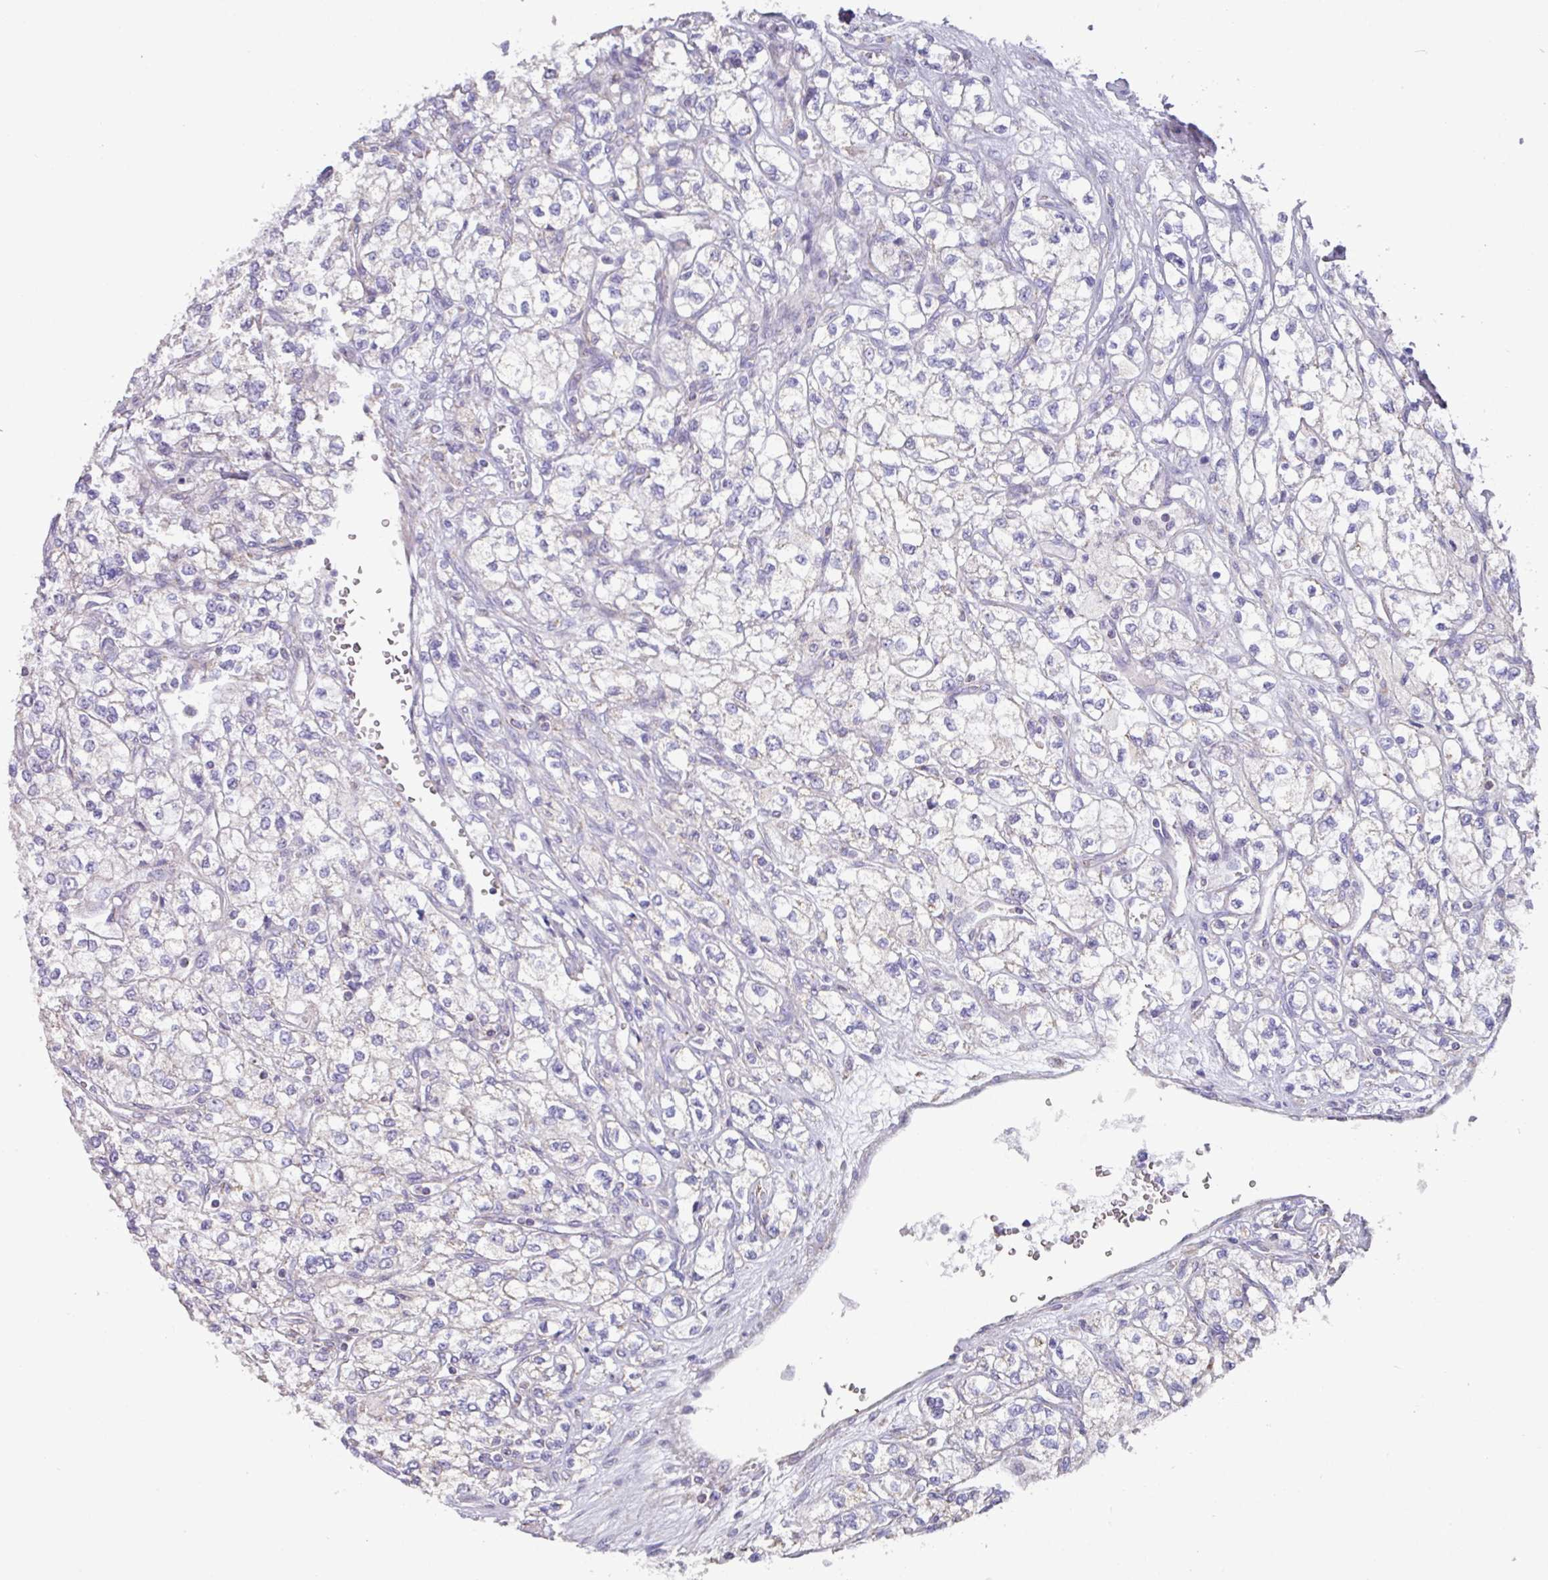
{"staining": {"intensity": "negative", "quantity": "none", "location": "none"}, "tissue": "renal cancer", "cell_type": "Tumor cells", "image_type": "cancer", "snomed": [{"axis": "morphology", "description": "Adenocarcinoma, NOS"}, {"axis": "topography", "description": "Kidney"}], "caption": "Image shows no protein staining in tumor cells of renal cancer (adenocarcinoma) tissue.", "gene": "MT-ND4", "patient": {"sex": "male", "age": 80}}